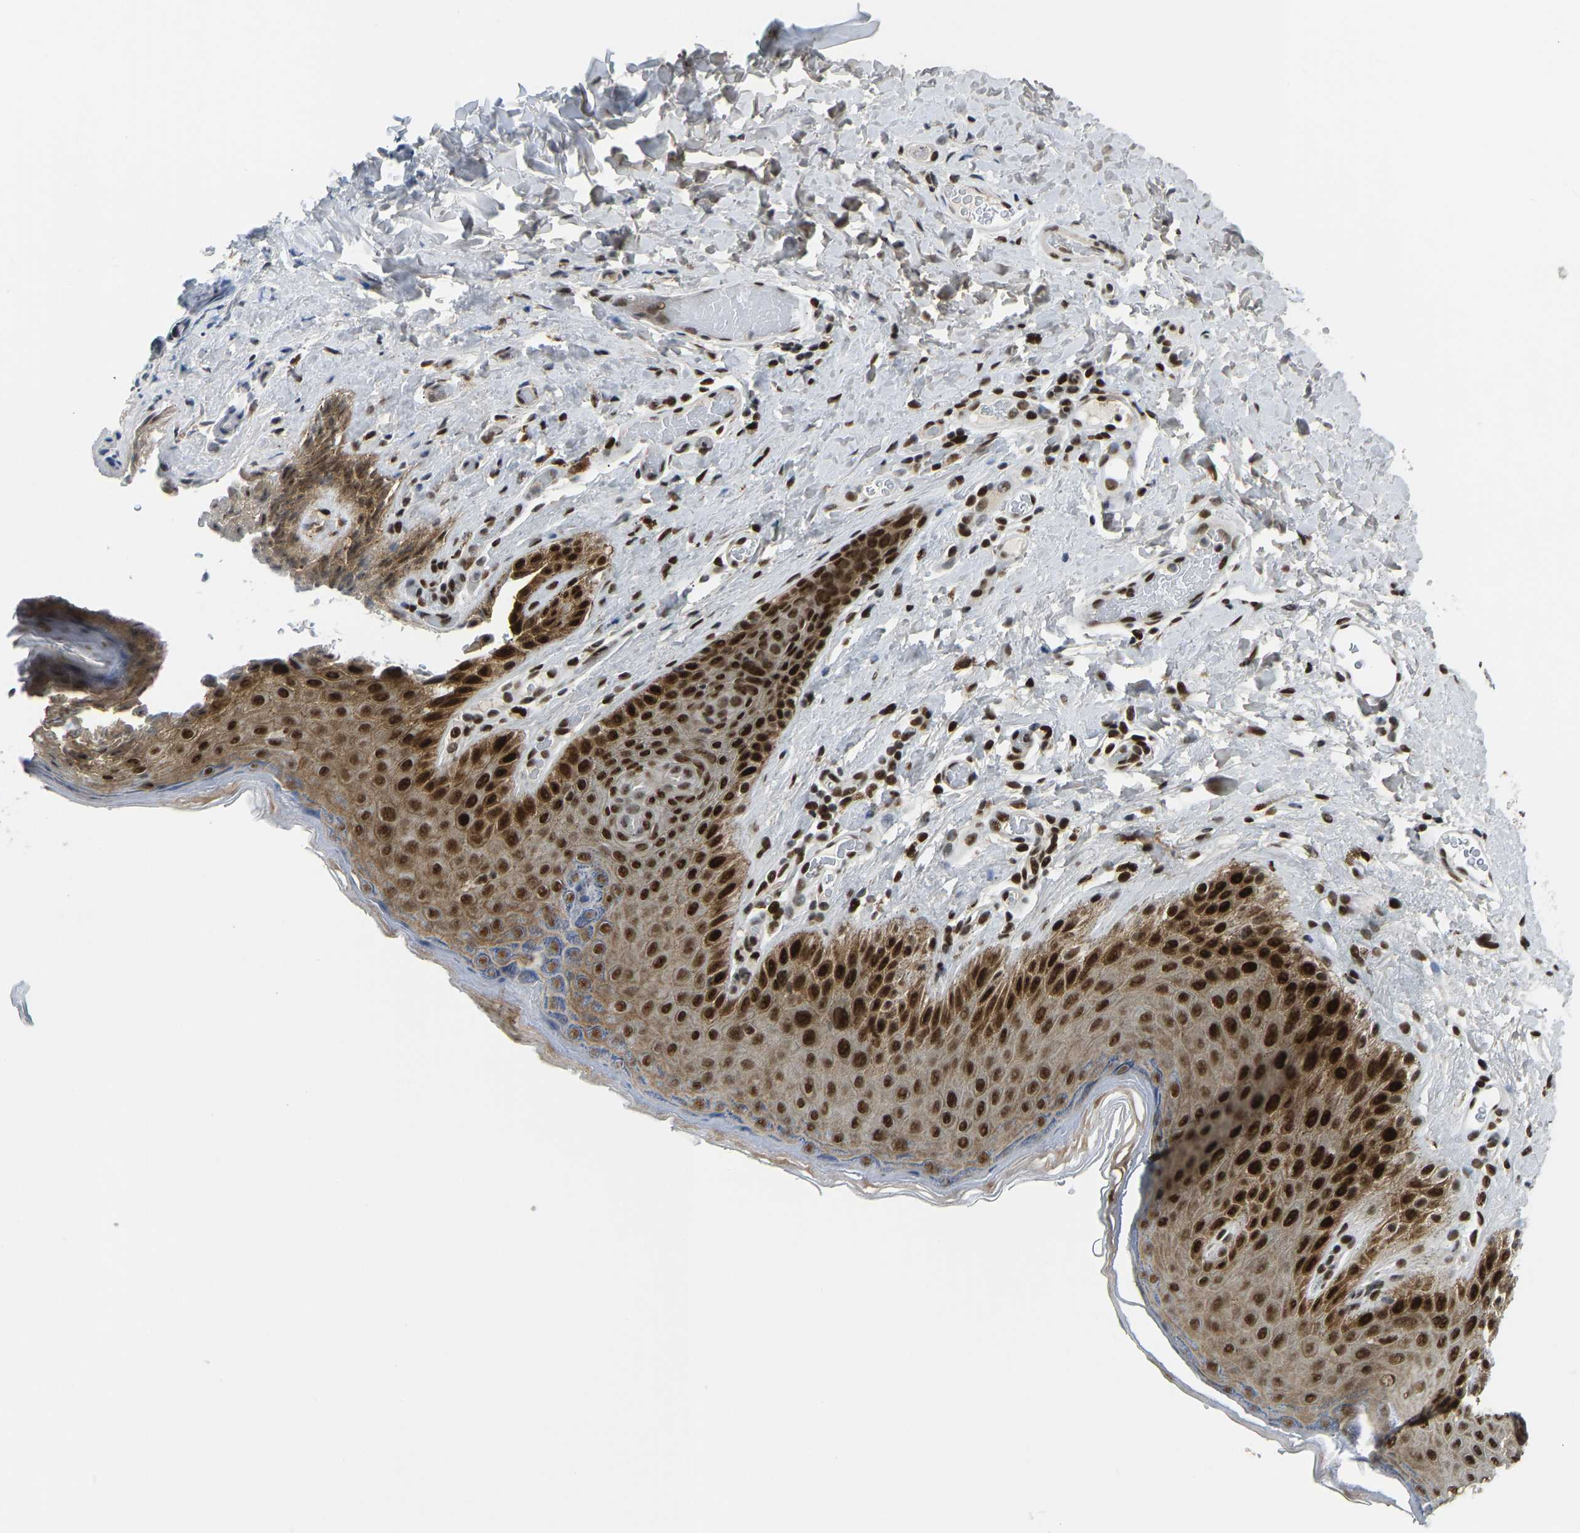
{"staining": {"intensity": "strong", "quantity": ">75%", "location": "cytoplasmic/membranous,nuclear"}, "tissue": "skin", "cell_type": "Epidermal cells", "image_type": "normal", "snomed": [{"axis": "morphology", "description": "Normal tissue, NOS"}, {"axis": "topography", "description": "Anal"}], "caption": "The histopathology image displays a brown stain indicating the presence of a protein in the cytoplasmic/membranous,nuclear of epidermal cells in skin. (DAB (3,3'-diaminobenzidine) IHC with brightfield microscopy, high magnification).", "gene": "FOXK1", "patient": {"sex": "male", "age": 44}}